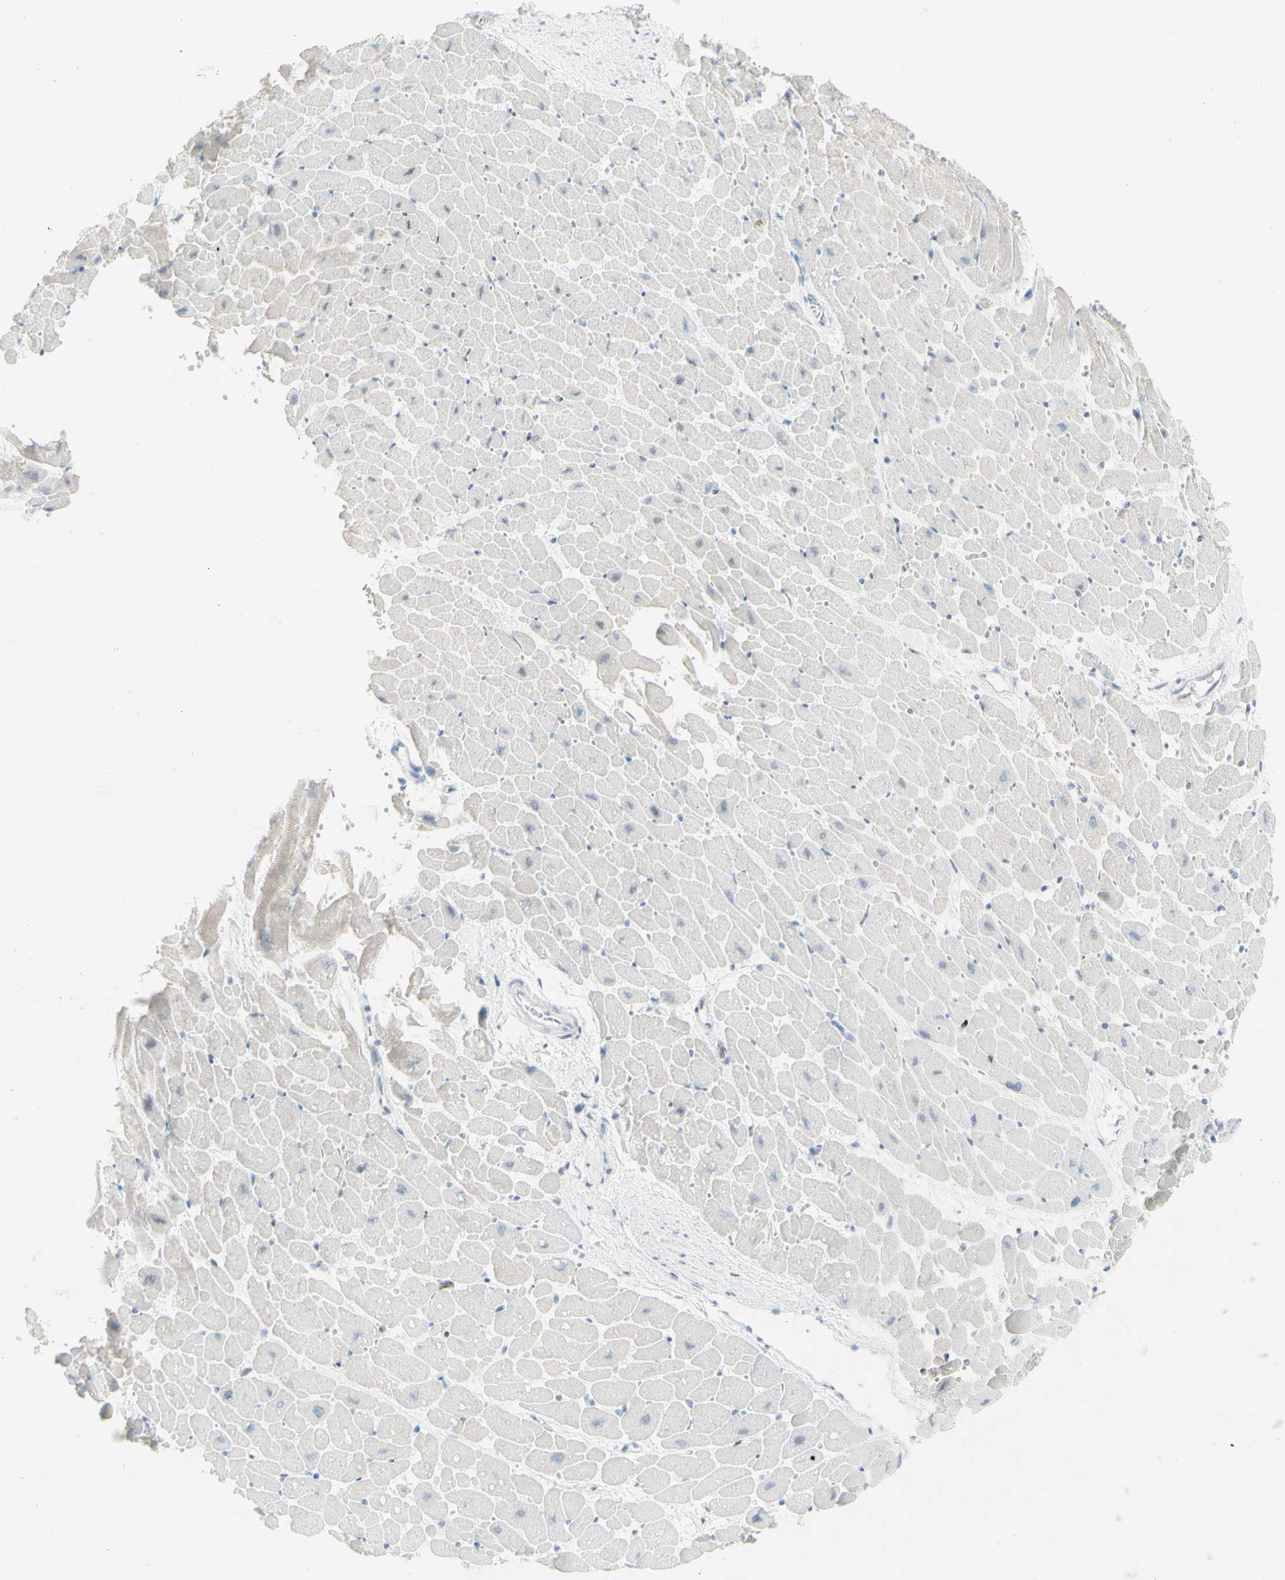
{"staining": {"intensity": "negative", "quantity": "none", "location": "none"}, "tissue": "heart muscle", "cell_type": "Cardiomyocytes", "image_type": "normal", "snomed": [{"axis": "morphology", "description": "Normal tissue, NOS"}, {"axis": "topography", "description": "Heart"}], "caption": "High magnification brightfield microscopy of benign heart muscle stained with DAB (3,3'-diaminobenzidine) (brown) and counterstained with hematoxylin (blue): cardiomyocytes show no significant positivity.", "gene": "NRG1", "patient": {"sex": "male", "age": 45}}